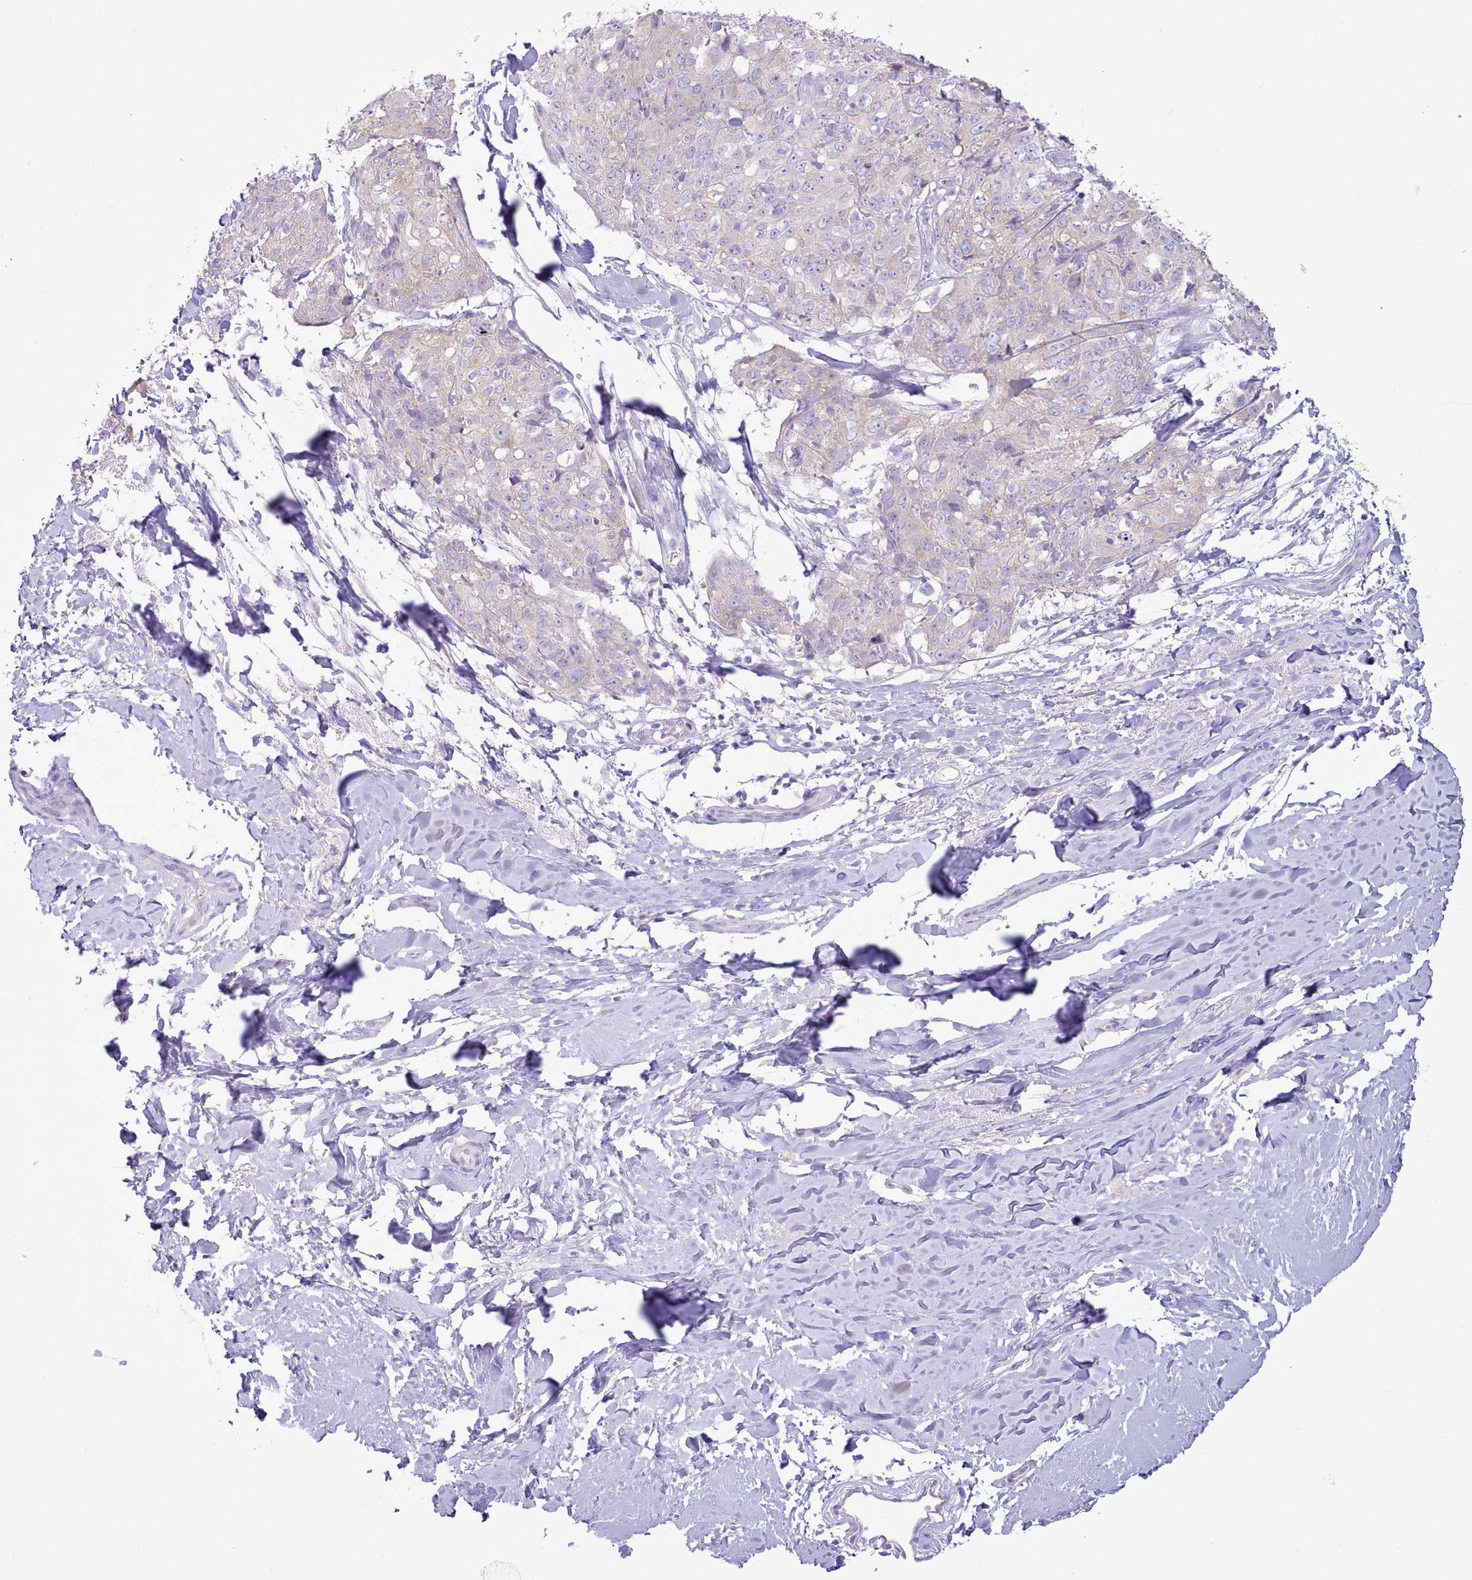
{"staining": {"intensity": "negative", "quantity": "none", "location": "none"}, "tissue": "skin cancer", "cell_type": "Tumor cells", "image_type": "cancer", "snomed": [{"axis": "morphology", "description": "Squamous cell carcinoma, NOS"}, {"axis": "topography", "description": "Skin"}, {"axis": "topography", "description": "Vulva"}], "caption": "Skin cancer was stained to show a protein in brown. There is no significant staining in tumor cells. (DAB (3,3'-diaminobenzidine) immunohistochemistry with hematoxylin counter stain).", "gene": "MDFI", "patient": {"sex": "female", "age": 85}}